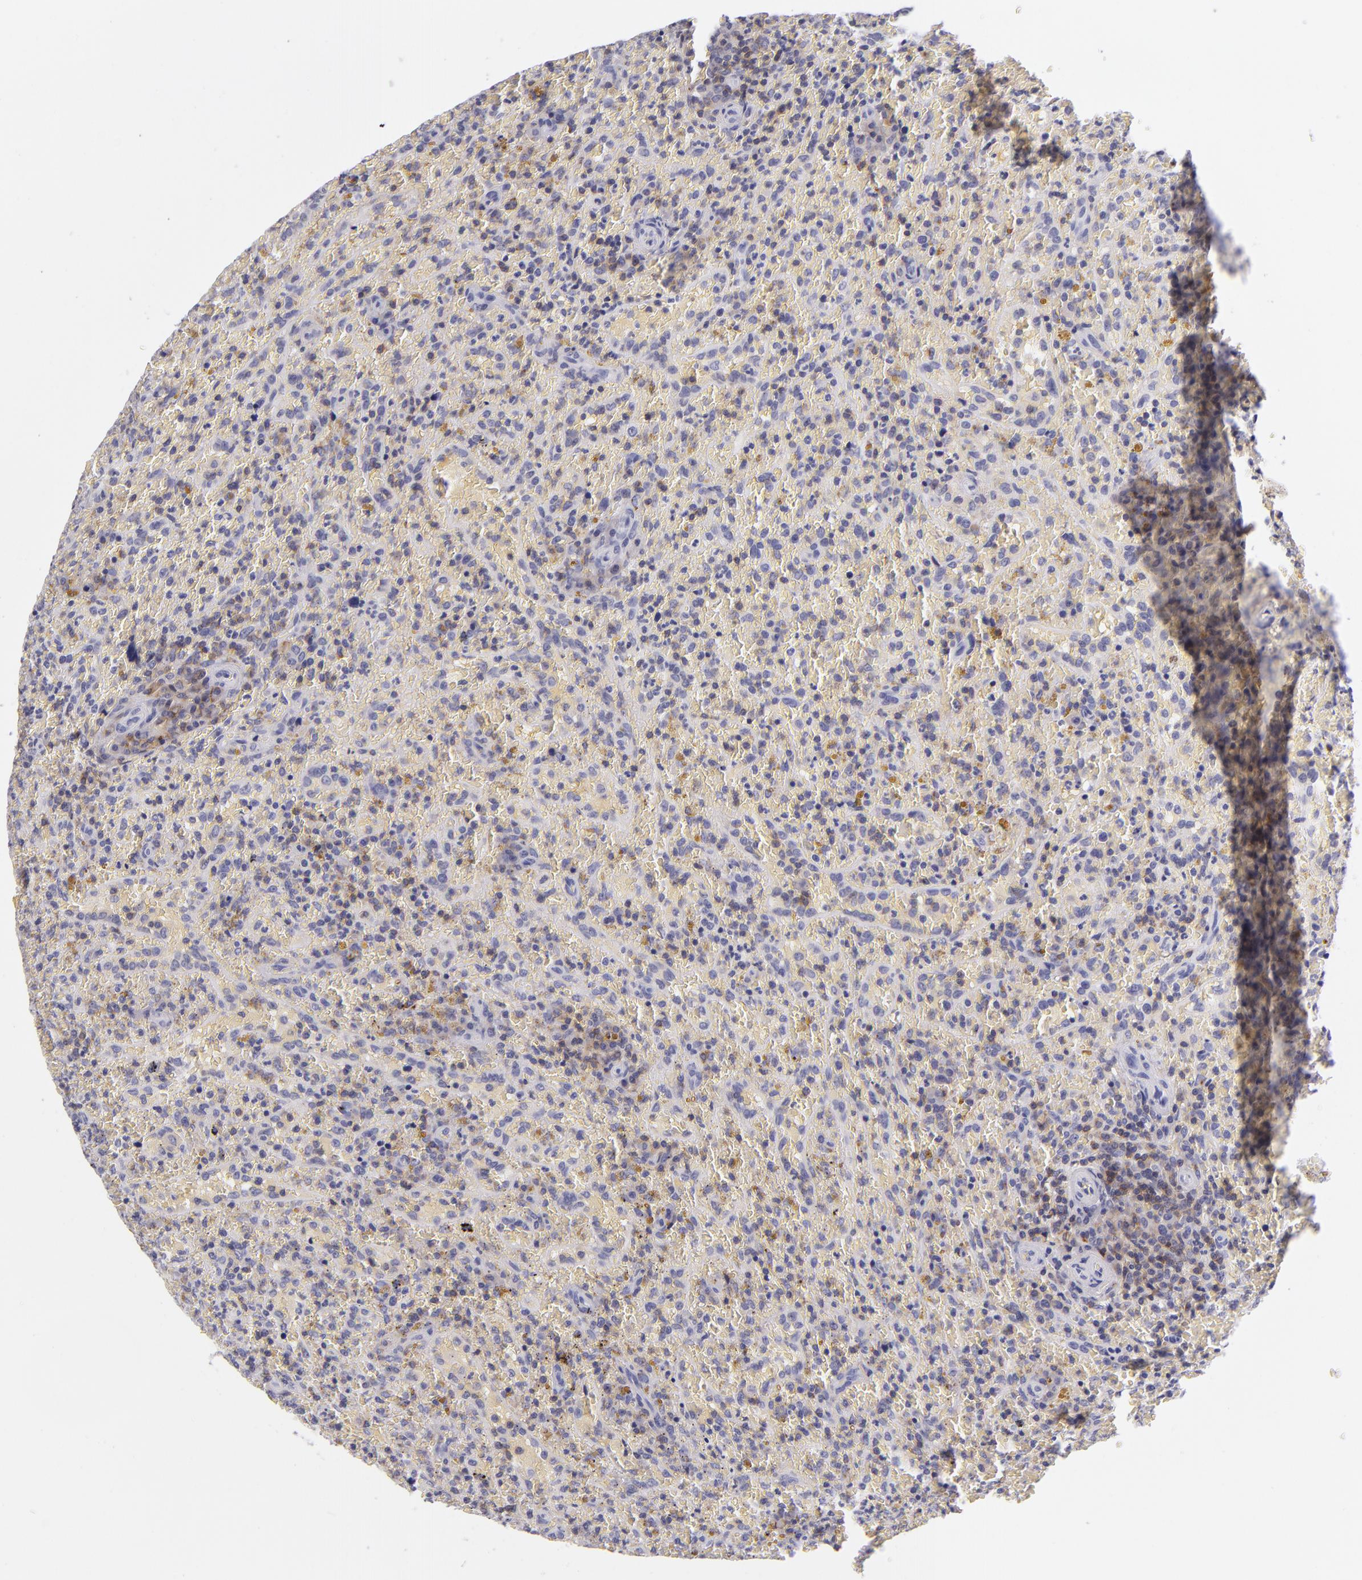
{"staining": {"intensity": "weak", "quantity": "<25%", "location": "cytoplasmic/membranous"}, "tissue": "lymphoma", "cell_type": "Tumor cells", "image_type": "cancer", "snomed": [{"axis": "morphology", "description": "Malignant lymphoma, non-Hodgkin's type, High grade"}, {"axis": "topography", "description": "Spleen"}, {"axis": "topography", "description": "Lymph node"}], "caption": "Immunohistochemistry photomicrograph of high-grade malignant lymphoma, non-Hodgkin's type stained for a protein (brown), which demonstrates no positivity in tumor cells.", "gene": "CD48", "patient": {"sex": "female", "age": 70}}